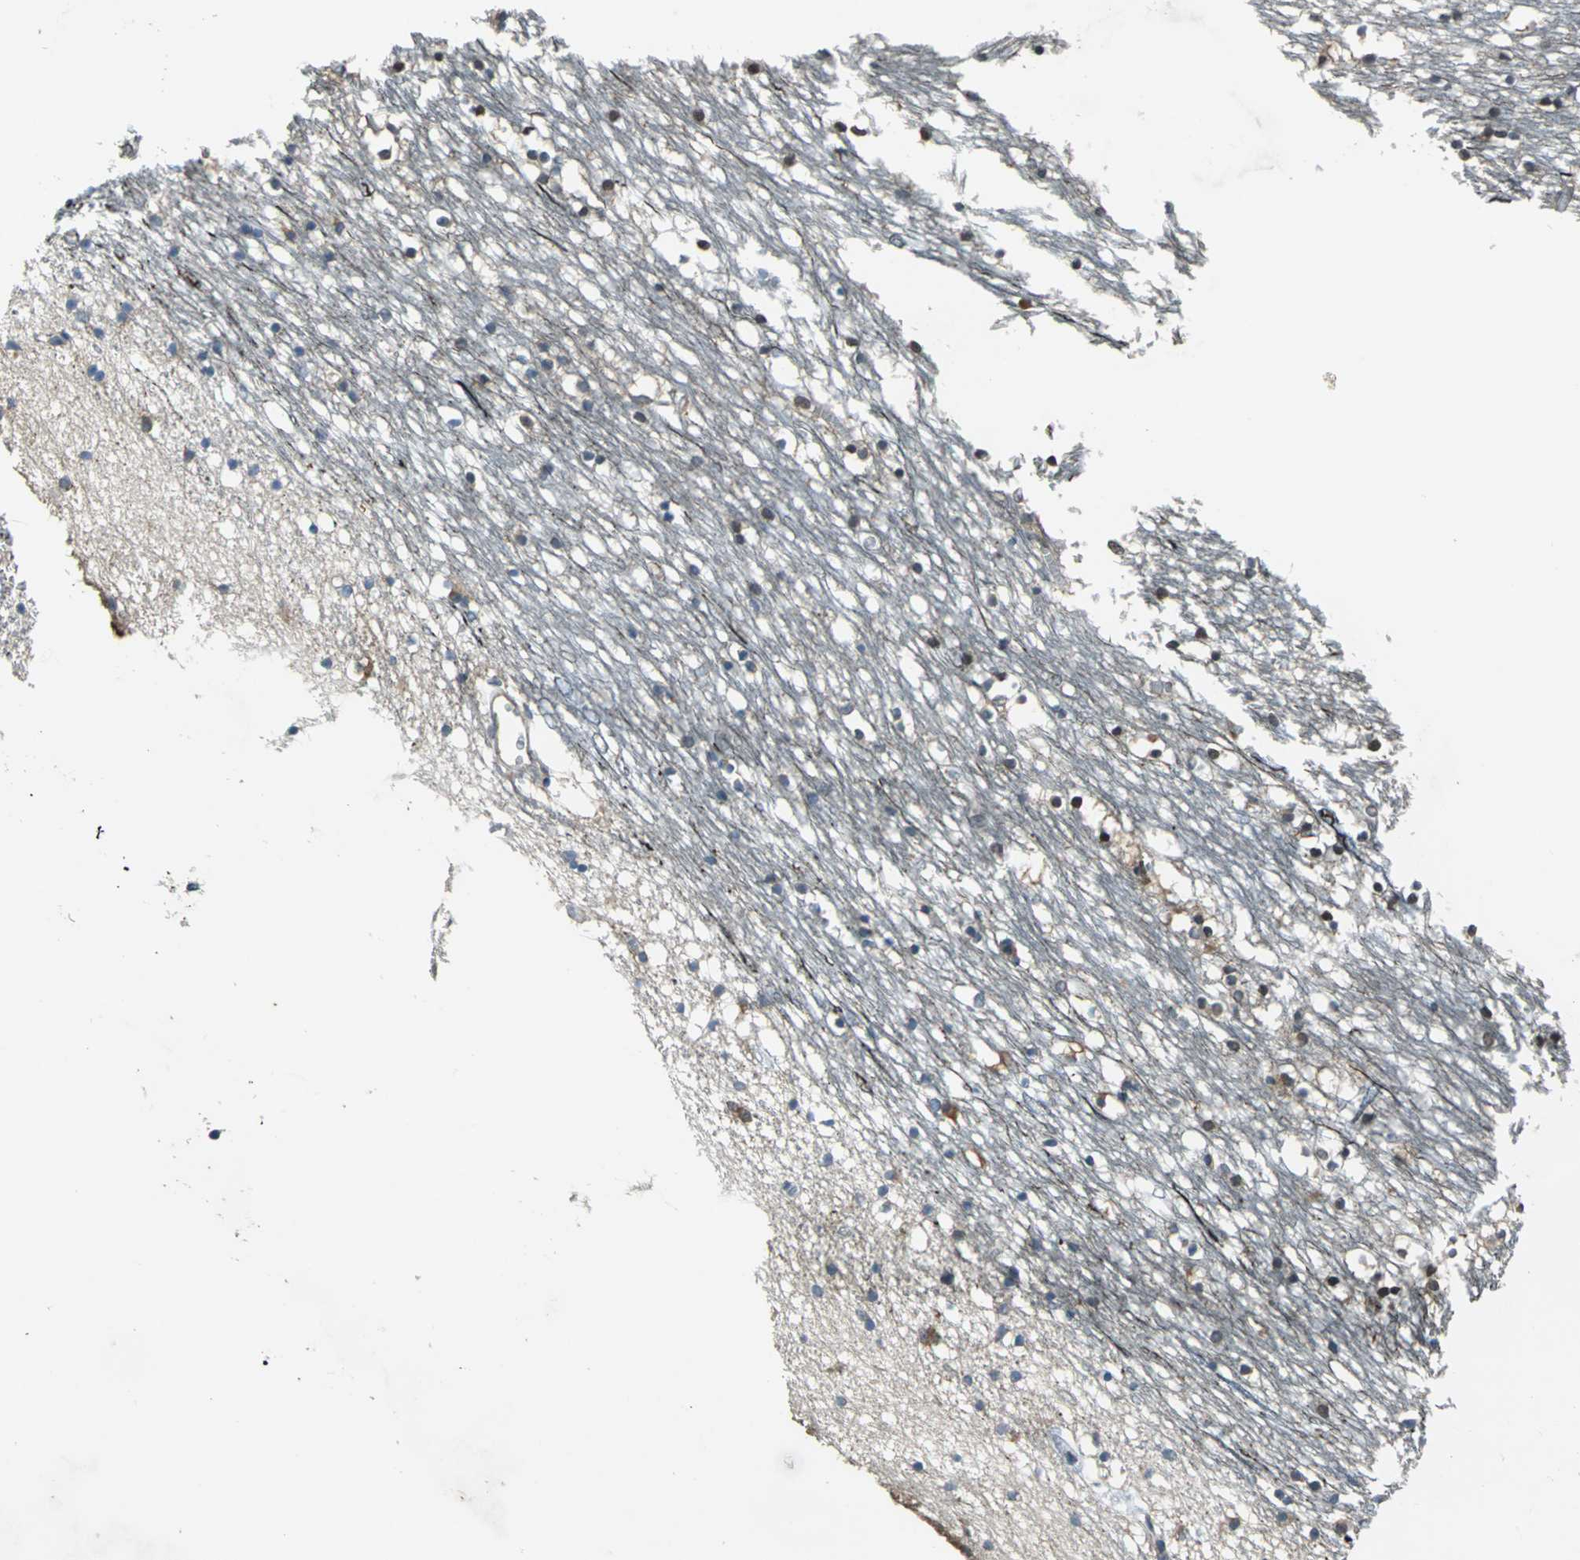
{"staining": {"intensity": "moderate", "quantity": "25%-75%", "location": "cytoplasmic/membranous,nuclear"}, "tissue": "caudate", "cell_type": "Glial cells", "image_type": "normal", "snomed": [{"axis": "morphology", "description": "Normal tissue, NOS"}, {"axis": "topography", "description": "Lateral ventricle wall"}], "caption": "IHC of benign caudate reveals medium levels of moderate cytoplasmic/membranous,nuclear staining in about 25%-75% of glial cells. Using DAB (brown) and hematoxylin (blue) stains, captured at high magnification using brightfield microscopy.", "gene": "TRAK1", "patient": {"sex": "male", "age": 45}}